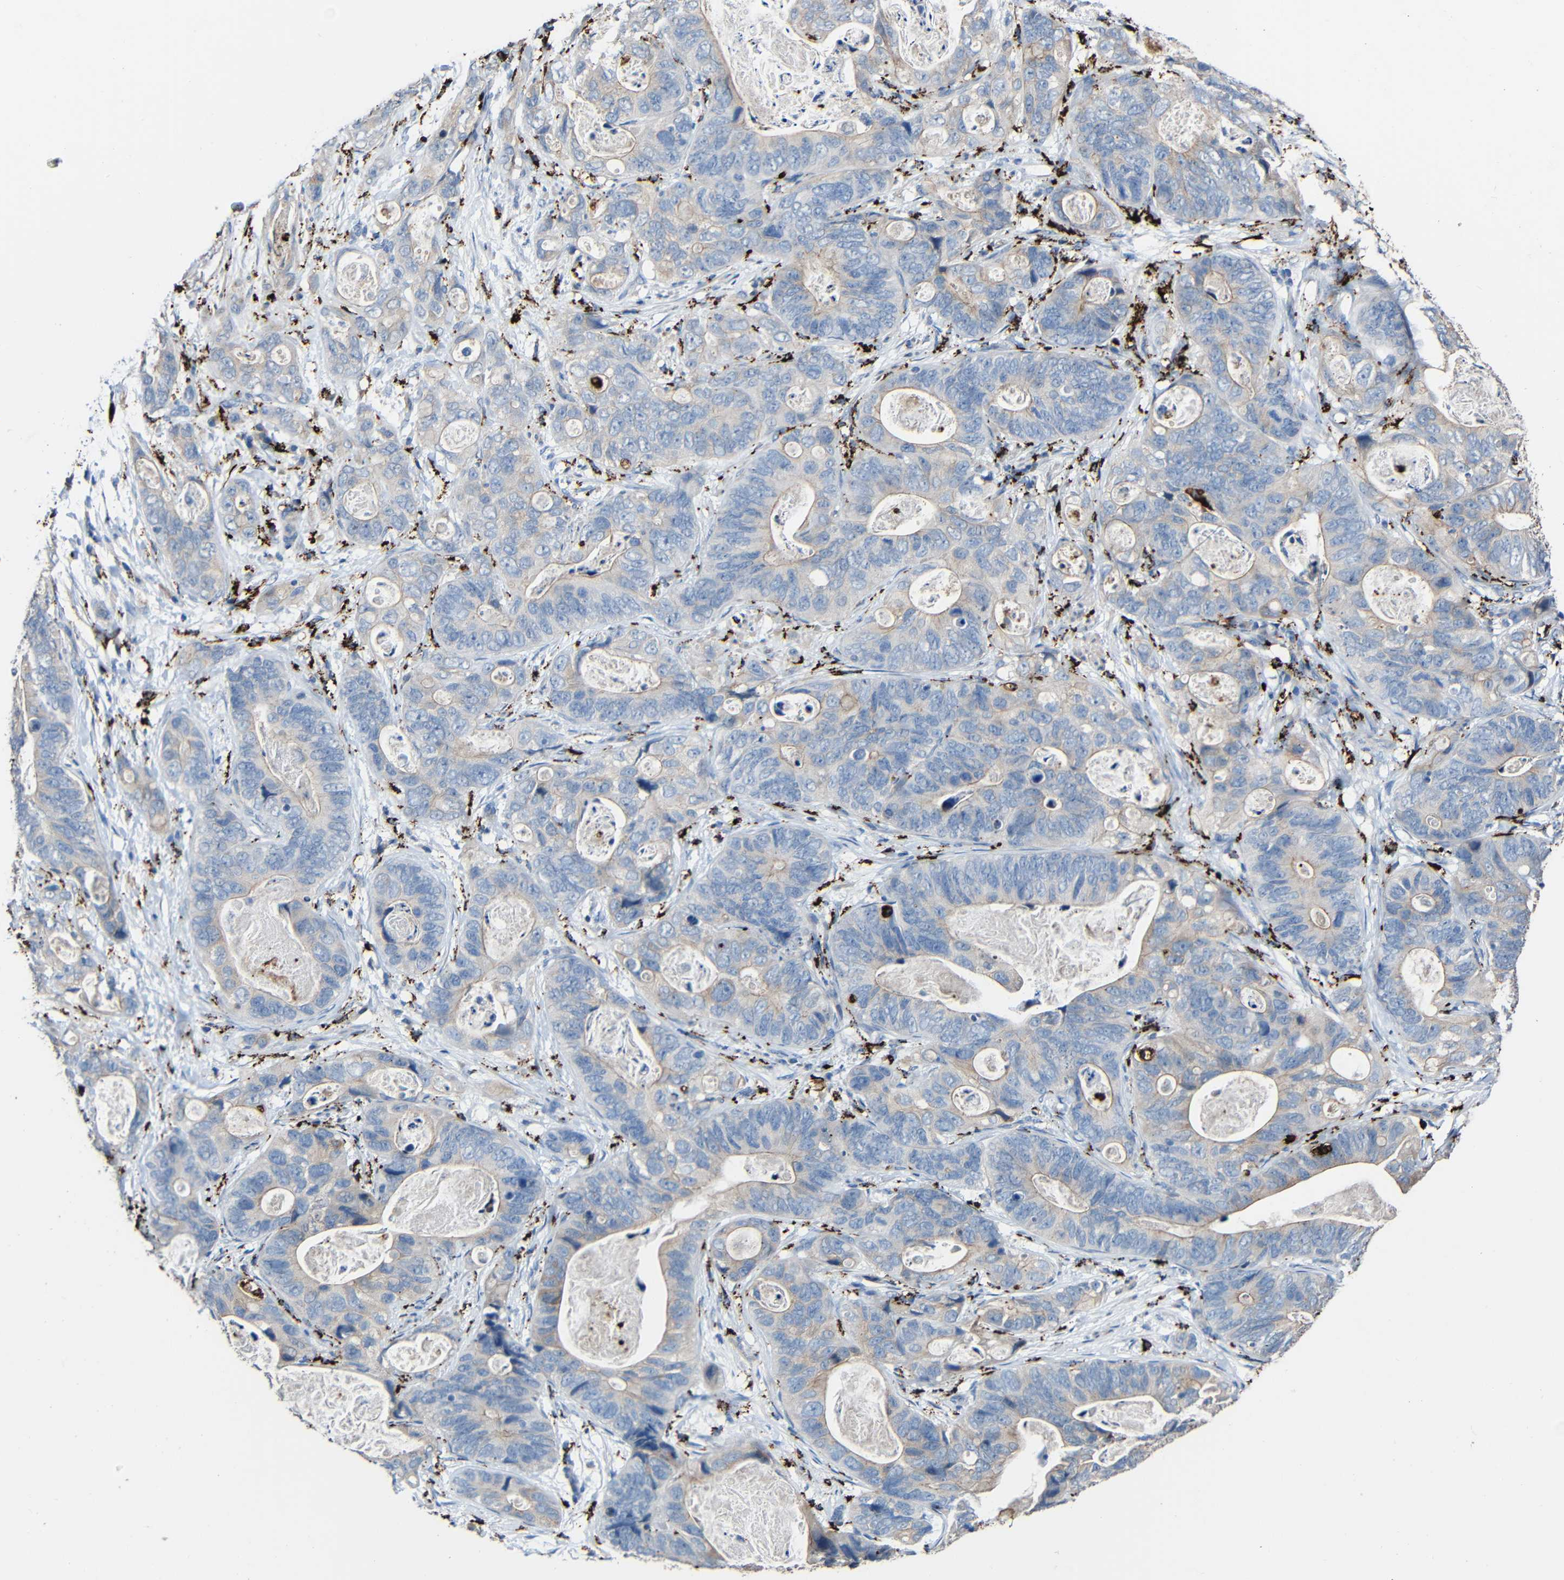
{"staining": {"intensity": "weak", "quantity": ">75%", "location": "cytoplasmic/membranous"}, "tissue": "stomach cancer", "cell_type": "Tumor cells", "image_type": "cancer", "snomed": [{"axis": "morphology", "description": "Adenocarcinoma, NOS"}, {"axis": "topography", "description": "Stomach"}], "caption": "Stomach cancer stained for a protein shows weak cytoplasmic/membranous positivity in tumor cells.", "gene": "HLA-DMA", "patient": {"sex": "female", "age": 89}}